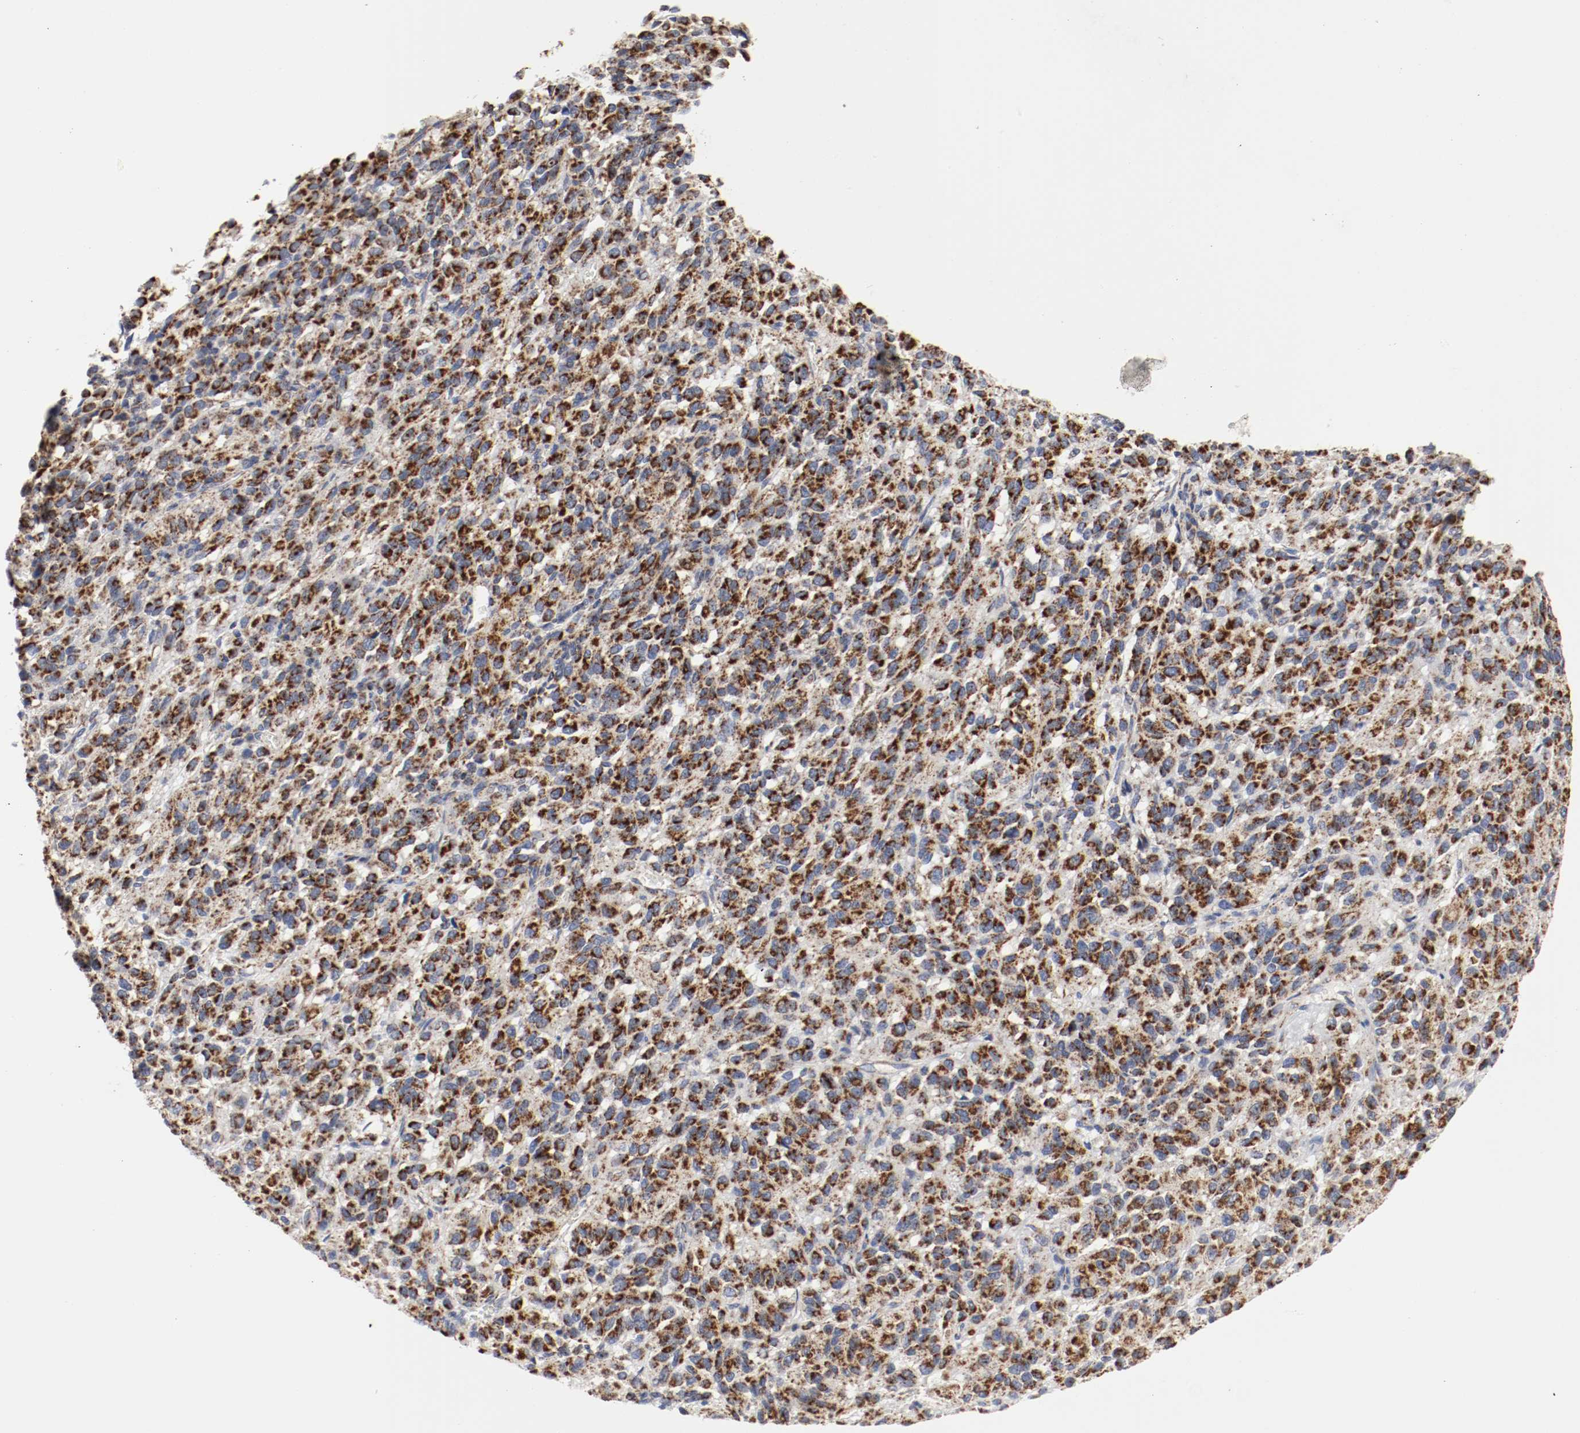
{"staining": {"intensity": "strong", "quantity": ">75%", "location": "cytoplasmic/membranous"}, "tissue": "melanoma", "cell_type": "Tumor cells", "image_type": "cancer", "snomed": [{"axis": "morphology", "description": "Malignant melanoma, Metastatic site"}, {"axis": "topography", "description": "Lung"}], "caption": "Immunohistochemistry (DAB) staining of human melanoma demonstrates strong cytoplasmic/membranous protein positivity in about >75% of tumor cells.", "gene": "AFG3L2", "patient": {"sex": "male", "age": 64}}